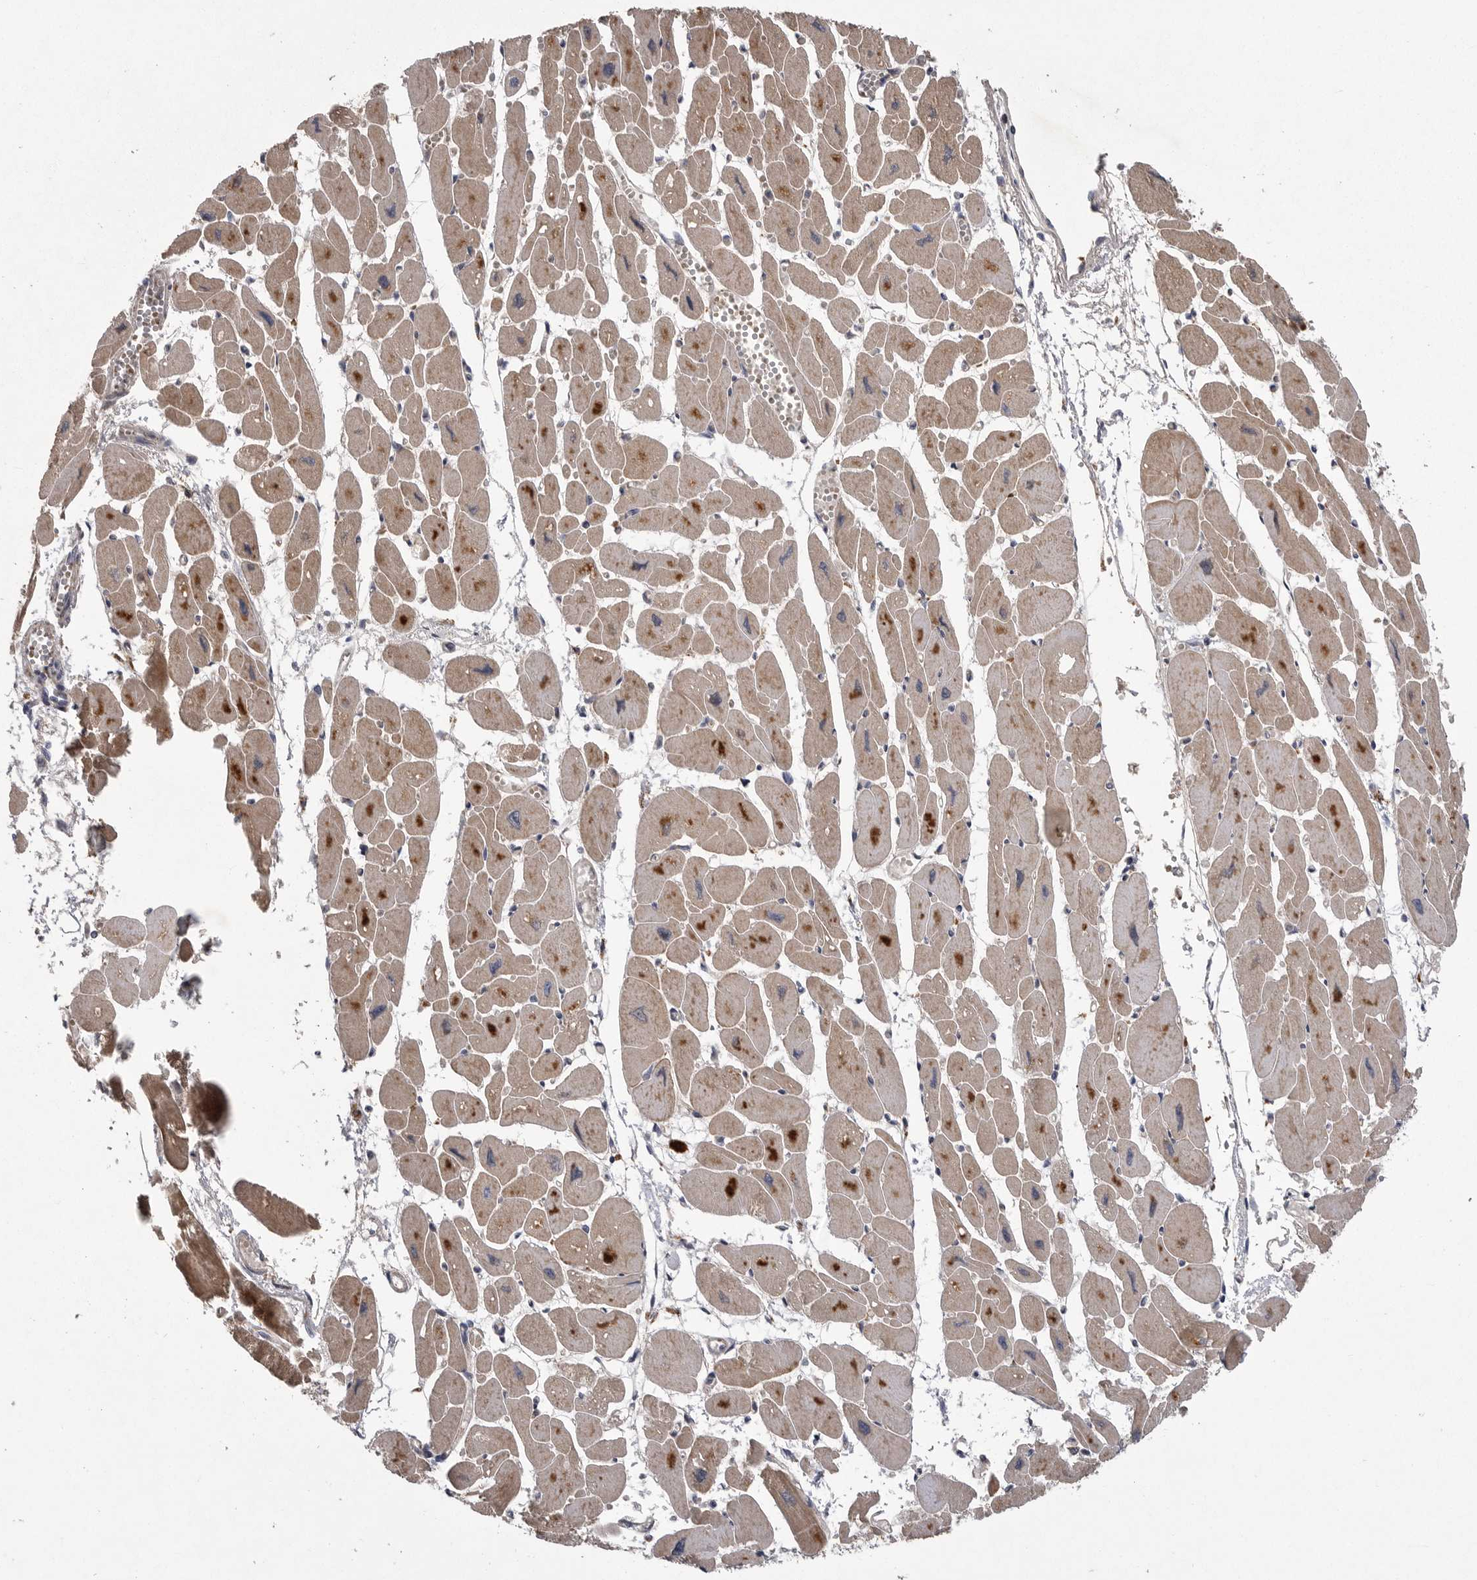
{"staining": {"intensity": "moderate", "quantity": ">75%", "location": "cytoplasmic/membranous"}, "tissue": "heart muscle", "cell_type": "Cardiomyocytes", "image_type": "normal", "snomed": [{"axis": "morphology", "description": "Normal tissue, NOS"}, {"axis": "topography", "description": "Heart"}], "caption": "The micrograph exhibits immunohistochemical staining of unremarkable heart muscle. There is moderate cytoplasmic/membranous staining is appreciated in approximately >75% of cardiomyocytes.", "gene": "CRP", "patient": {"sex": "female", "age": 54}}